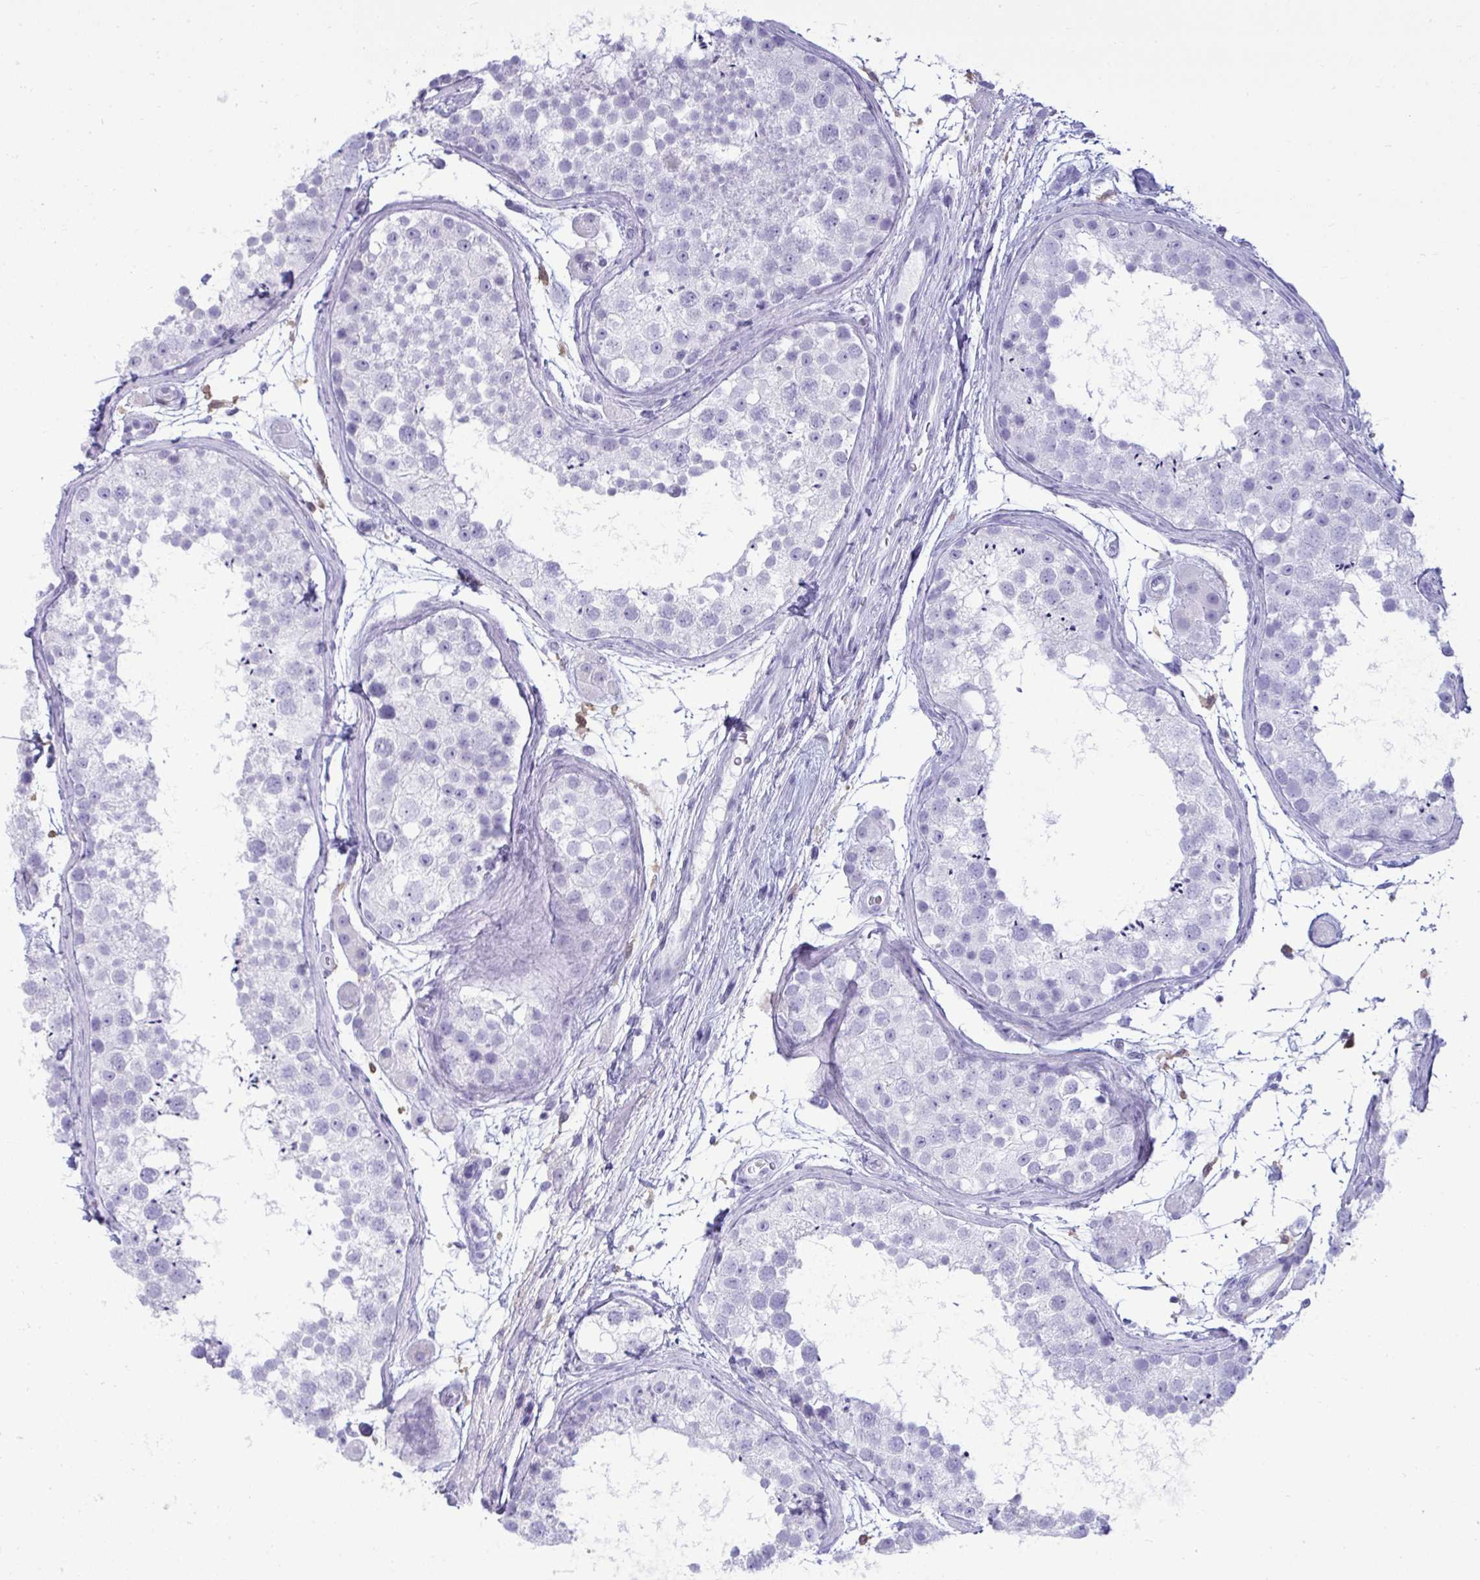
{"staining": {"intensity": "negative", "quantity": "none", "location": "none"}, "tissue": "testis", "cell_type": "Cells in seminiferous ducts", "image_type": "normal", "snomed": [{"axis": "morphology", "description": "Normal tissue, NOS"}, {"axis": "topography", "description": "Testis"}], "caption": "Cells in seminiferous ducts are negative for protein expression in unremarkable human testis. (DAB IHC, high magnification).", "gene": "ANKRD60", "patient": {"sex": "male", "age": 41}}